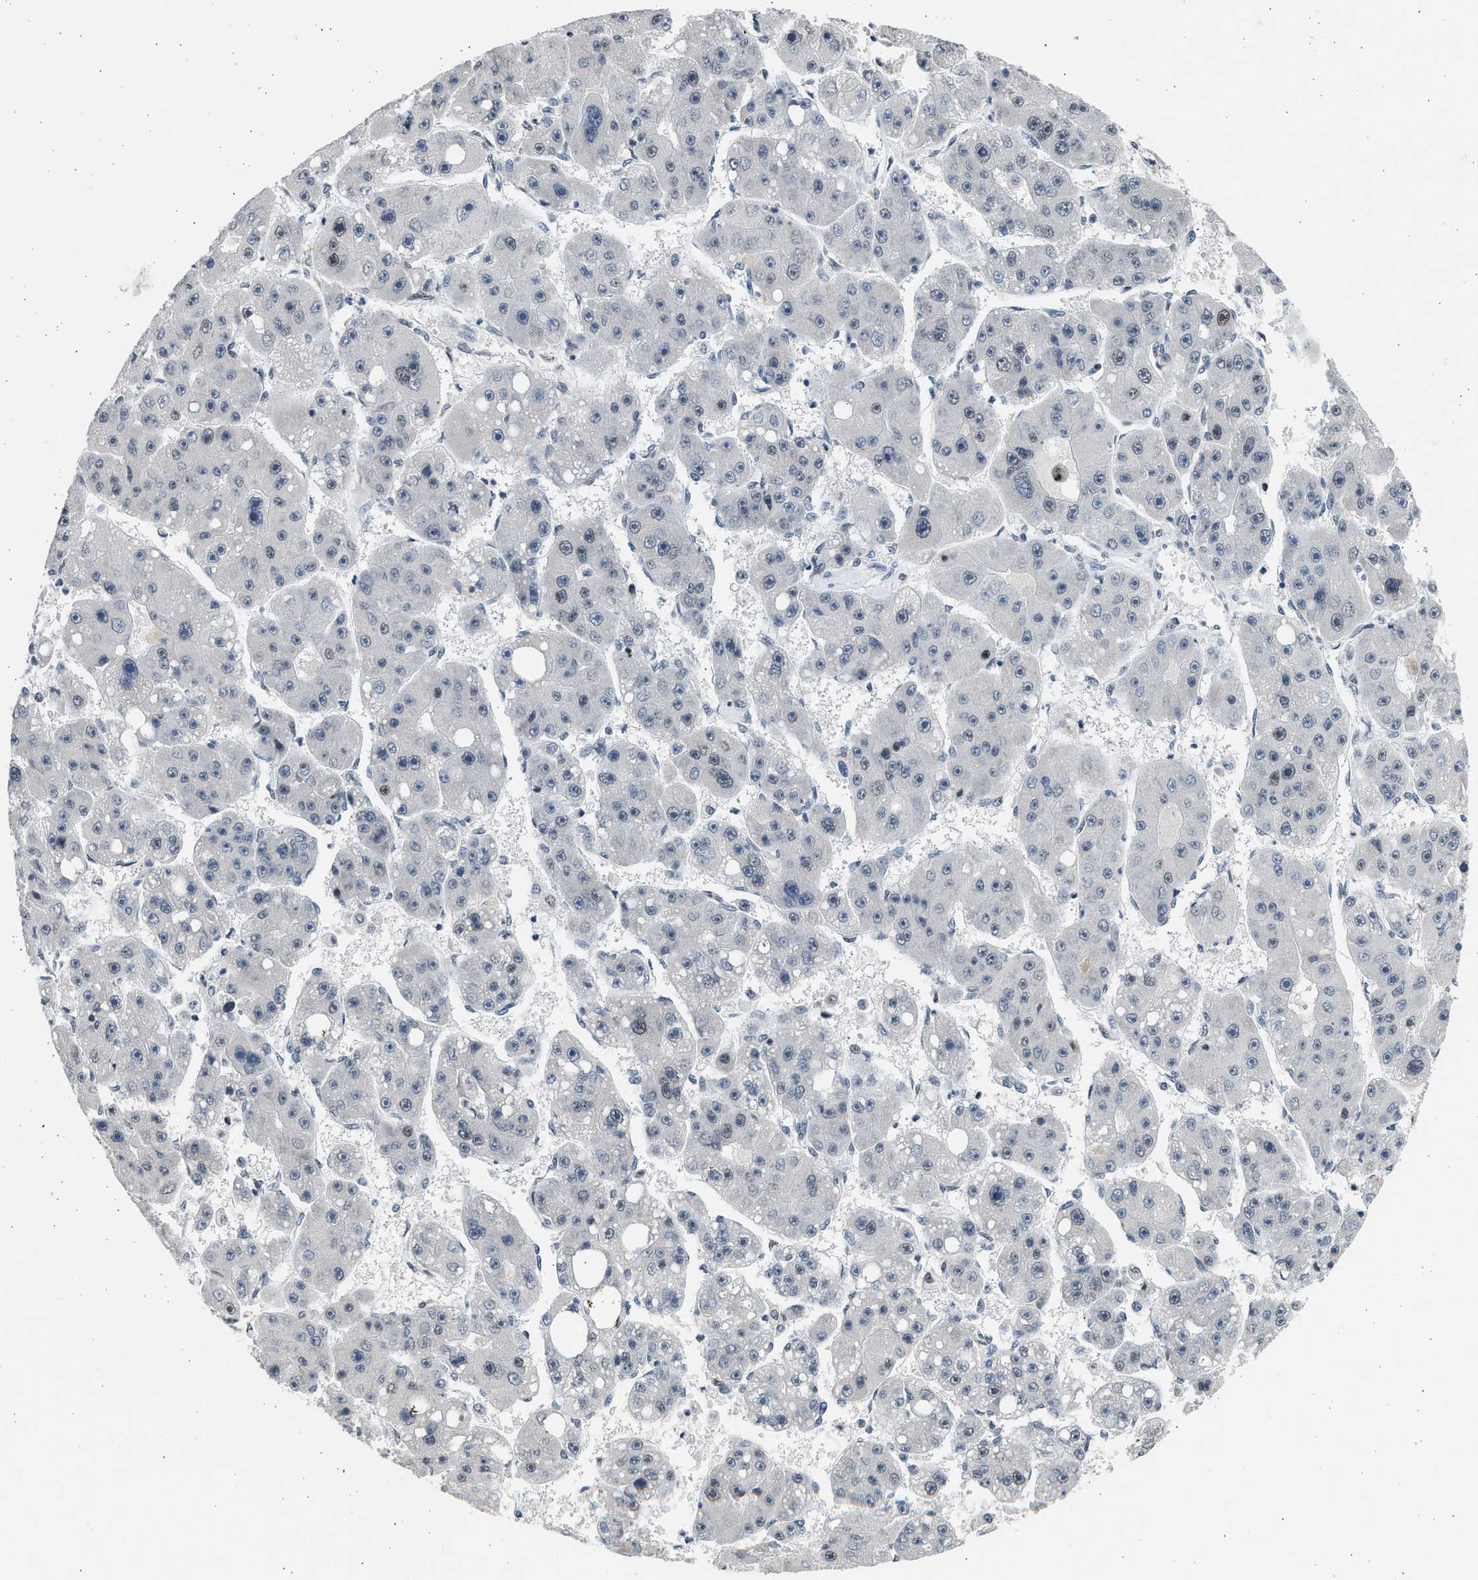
{"staining": {"intensity": "moderate", "quantity": "<25%", "location": "nuclear"}, "tissue": "liver cancer", "cell_type": "Tumor cells", "image_type": "cancer", "snomed": [{"axis": "morphology", "description": "Carcinoma, Hepatocellular, NOS"}, {"axis": "topography", "description": "Liver"}], "caption": "Liver hepatocellular carcinoma was stained to show a protein in brown. There is low levels of moderate nuclear expression in about <25% of tumor cells. (Stains: DAB (3,3'-diaminobenzidine) in brown, nuclei in blue, Microscopy: brightfield microscopy at high magnification).", "gene": "HMGN3", "patient": {"sex": "female", "age": 61}}